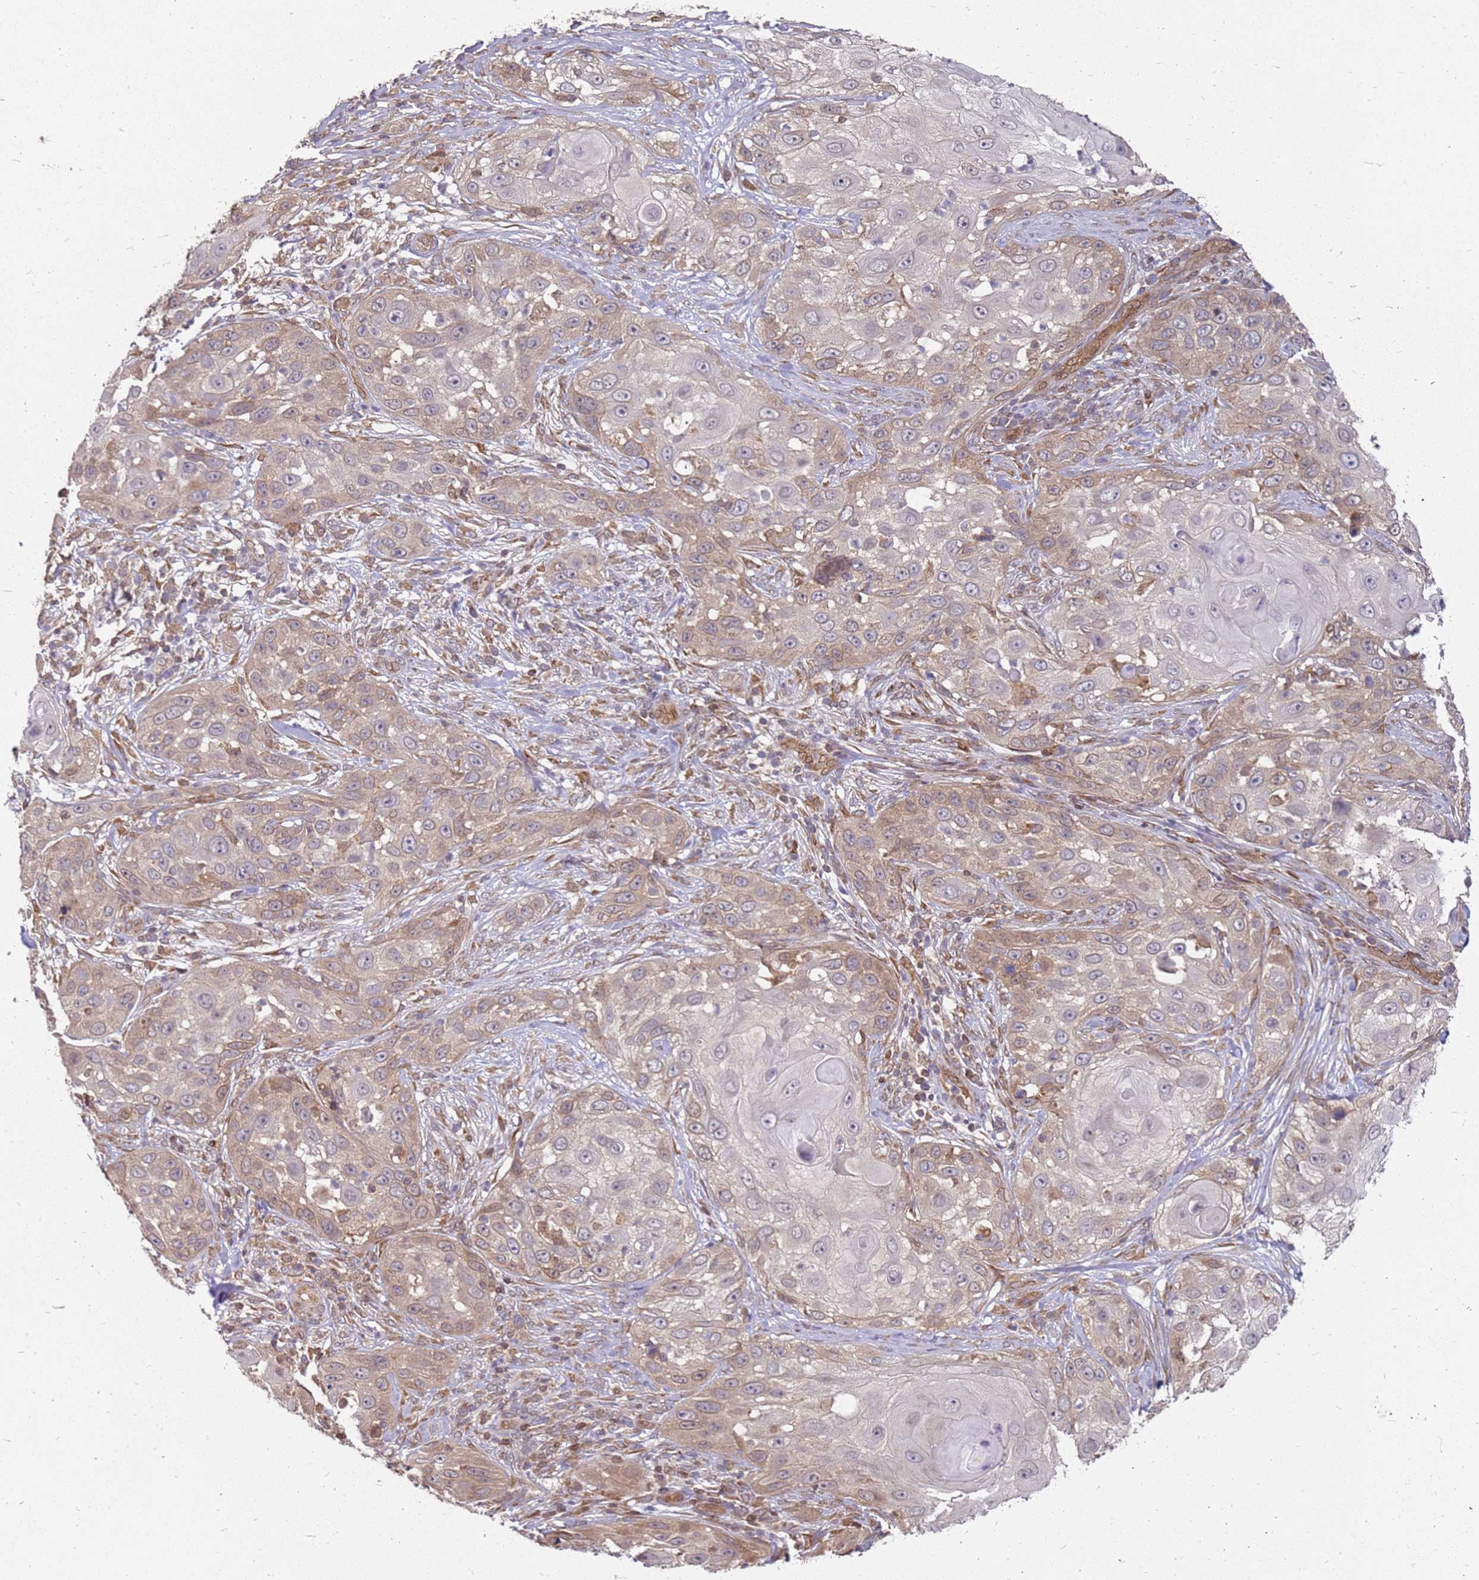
{"staining": {"intensity": "weak", "quantity": "25%-75%", "location": "cytoplasmic/membranous"}, "tissue": "skin cancer", "cell_type": "Tumor cells", "image_type": "cancer", "snomed": [{"axis": "morphology", "description": "Squamous cell carcinoma, NOS"}, {"axis": "topography", "description": "Skin"}], "caption": "DAB immunohistochemical staining of skin cancer (squamous cell carcinoma) shows weak cytoplasmic/membranous protein expression in approximately 25%-75% of tumor cells.", "gene": "NUDT14", "patient": {"sex": "female", "age": 44}}